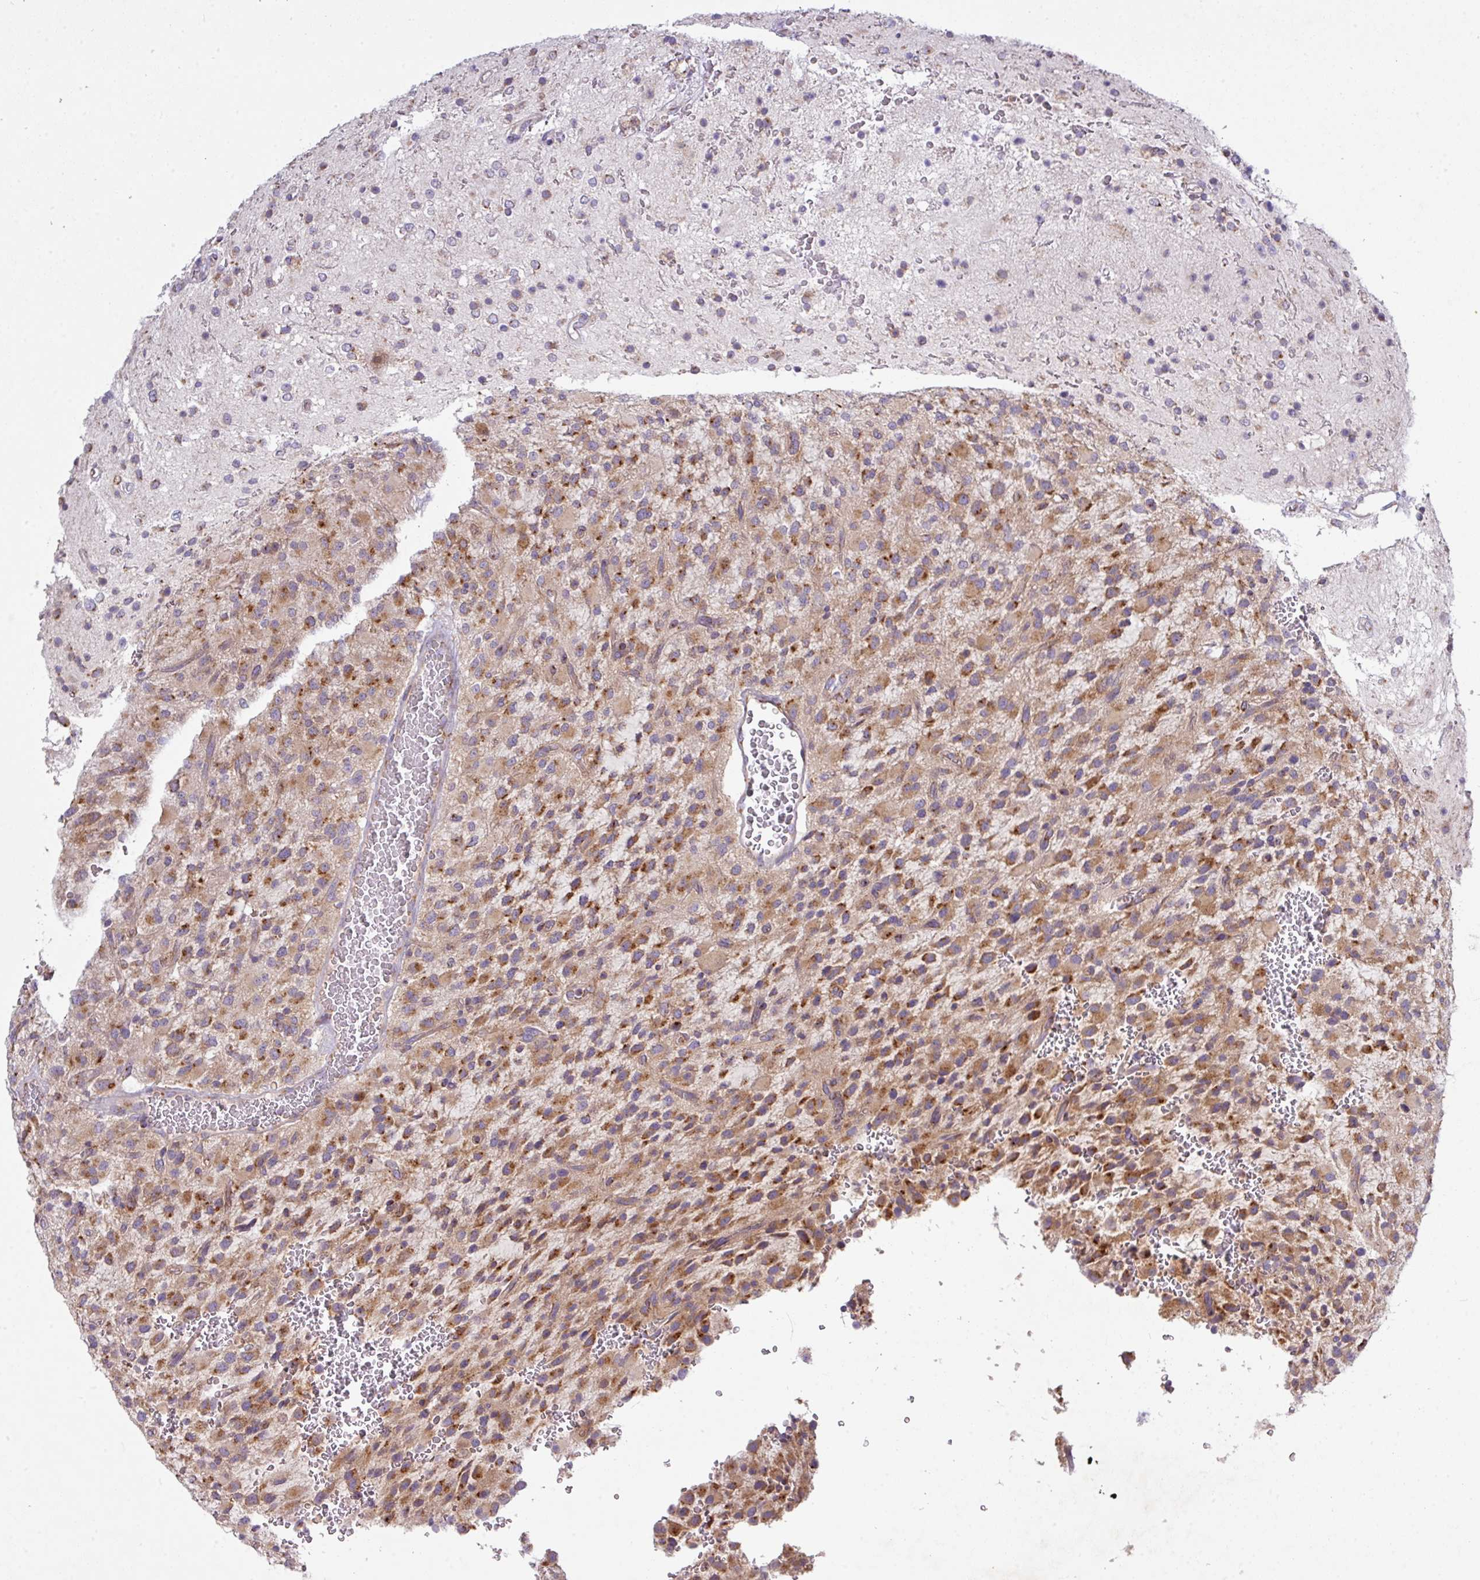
{"staining": {"intensity": "moderate", "quantity": "25%-75%", "location": "cytoplasmic/membranous"}, "tissue": "glioma", "cell_type": "Tumor cells", "image_type": "cancer", "snomed": [{"axis": "morphology", "description": "Glioma, malignant, High grade"}, {"axis": "topography", "description": "Brain"}], "caption": "A medium amount of moderate cytoplasmic/membranous staining is identified in about 25%-75% of tumor cells in glioma tissue.", "gene": "VTI1A", "patient": {"sex": "male", "age": 34}}